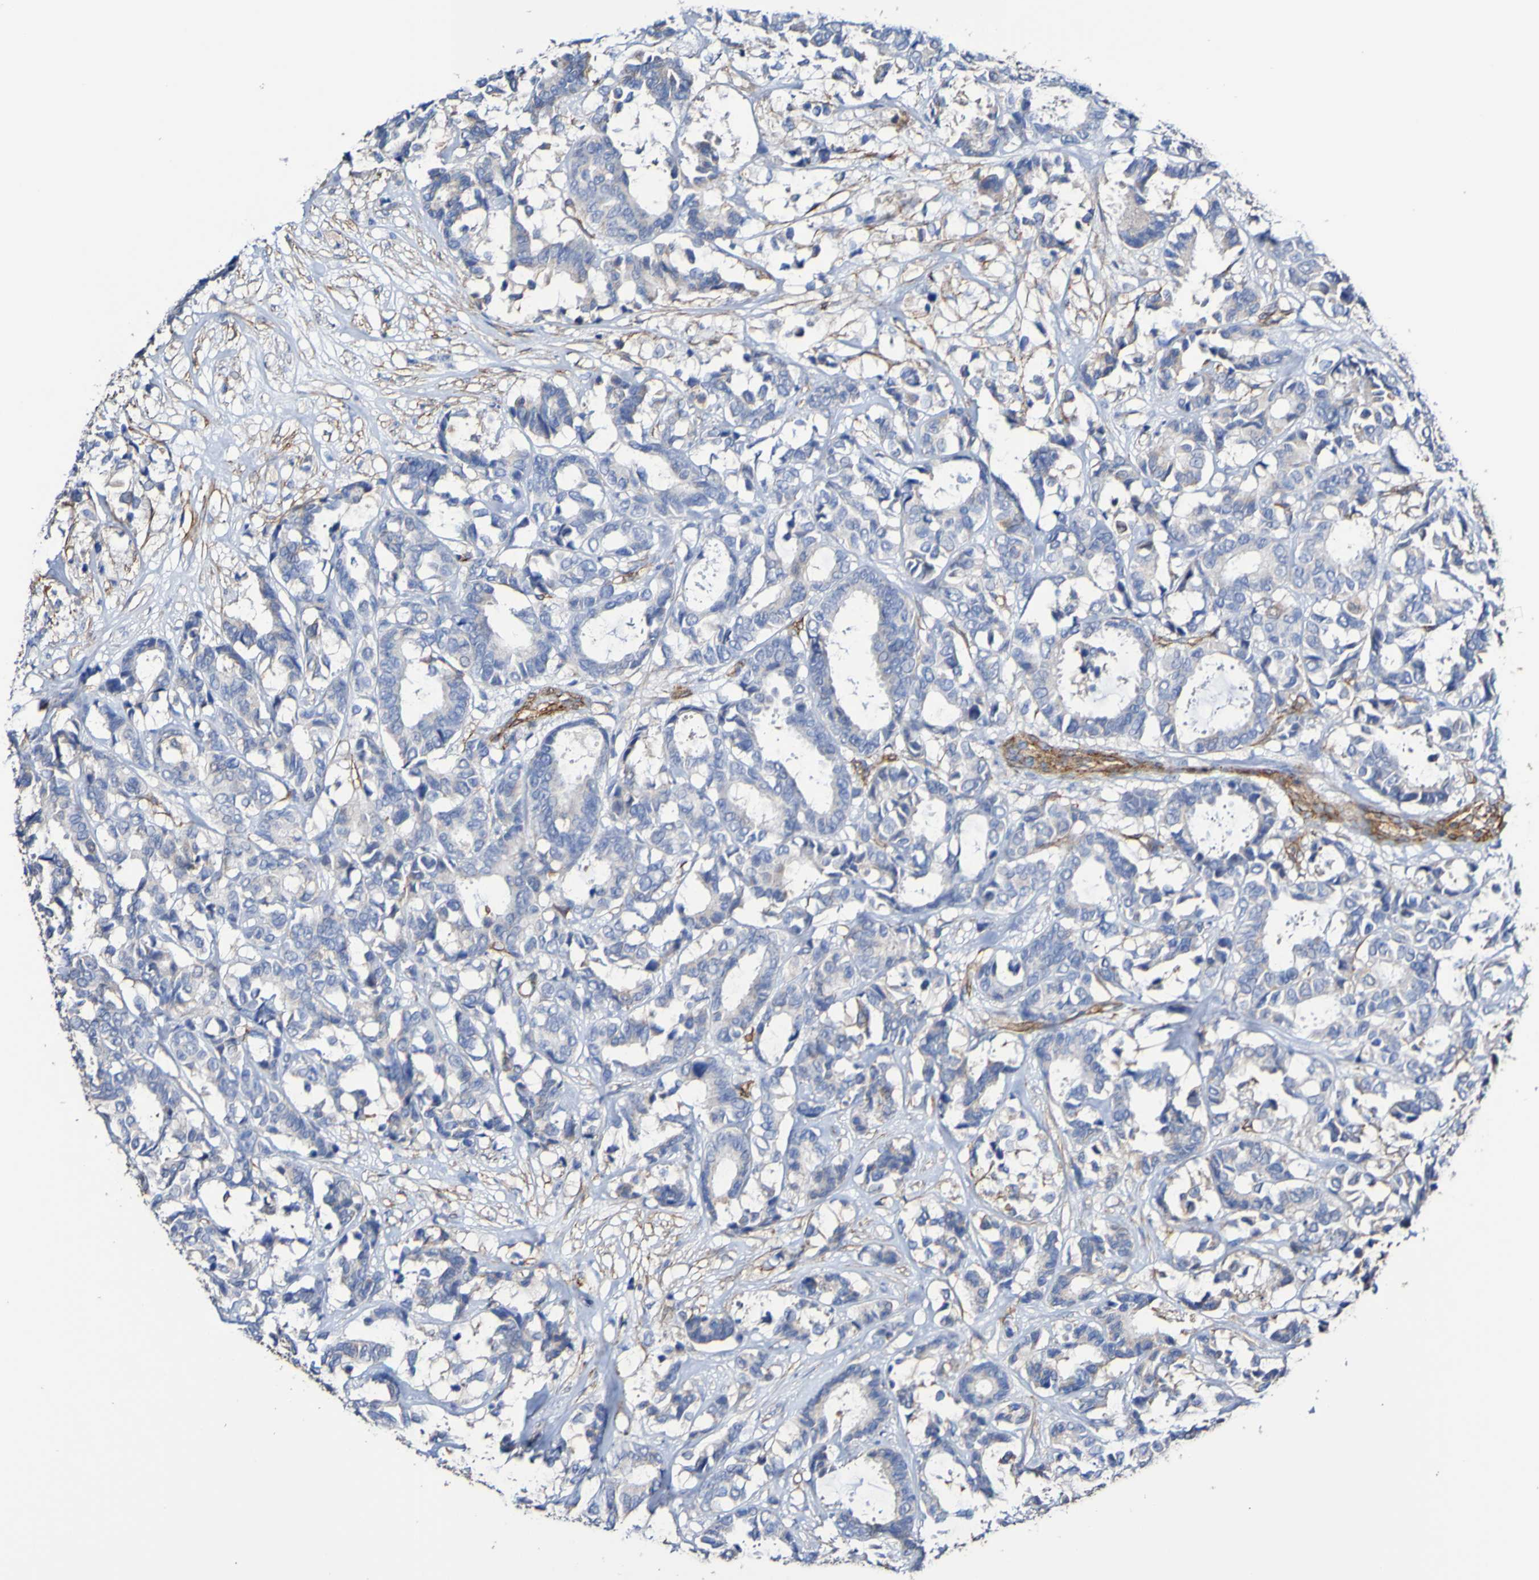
{"staining": {"intensity": "negative", "quantity": "none", "location": "none"}, "tissue": "breast cancer", "cell_type": "Tumor cells", "image_type": "cancer", "snomed": [{"axis": "morphology", "description": "Duct carcinoma"}, {"axis": "topography", "description": "Breast"}], "caption": "Breast invasive ductal carcinoma stained for a protein using immunohistochemistry (IHC) reveals no positivity tumor cells.", "gene": "ELMOD3", "patient": {"sex": "female", "age": 87}}